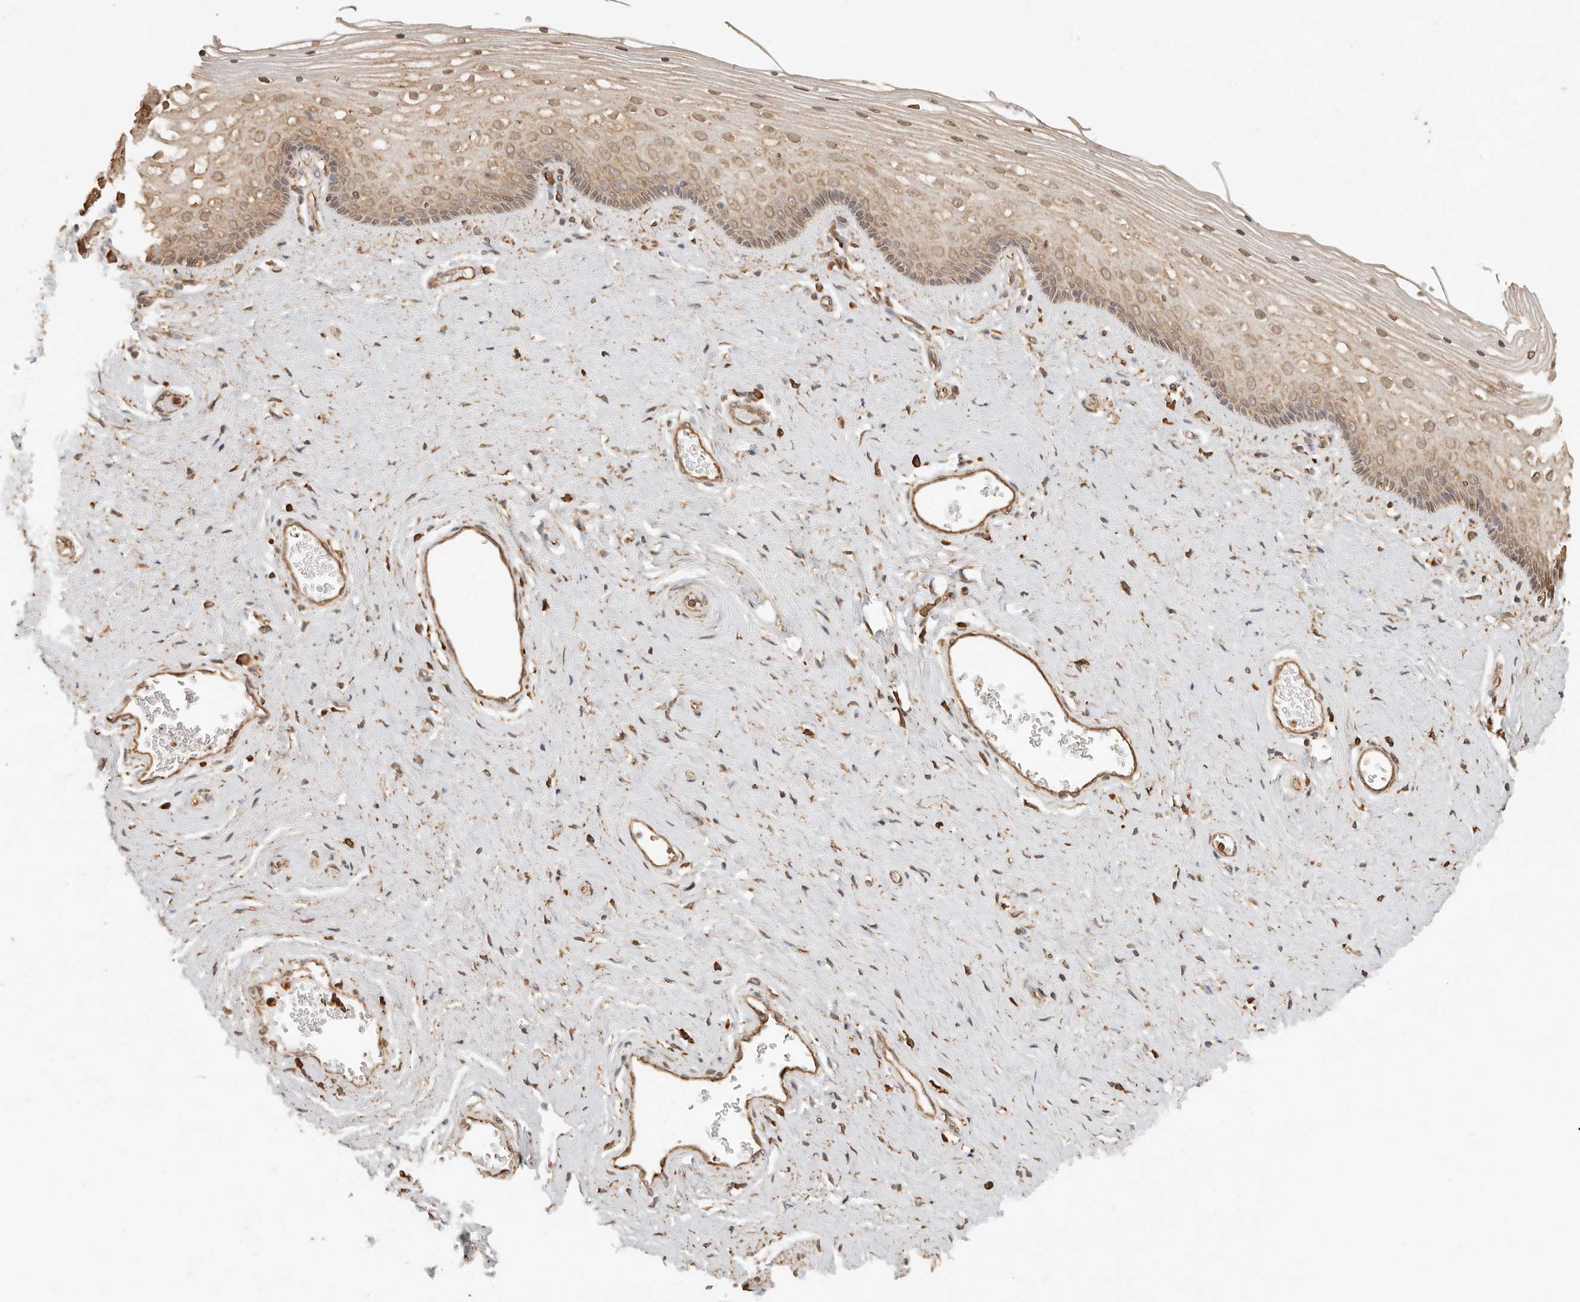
{"staining": {"intensity": "moderate", "quantity": ">75%", "location": "cytoplasmic/membranous"}, "tissue": "vagina", "cell_type": "Squamous epithelial cells", "image_type": "normal", "snomed": [{"axis": "morphology", "description": "Normal tissue, NOS"}, {"axis": "topography", "description": "Vagina"}], "caption": "Immunohistochemical staining of benign vagina displays >75% levels of moderate cytoplasmic/membranous protein positivity in approximately >75% of squamous epithelial cells. (DAB = brown stain, brightfield microscopy at high magnification).", "gene": "ARHGEF10L", "patient": {"sex": "female", "age": 46}}